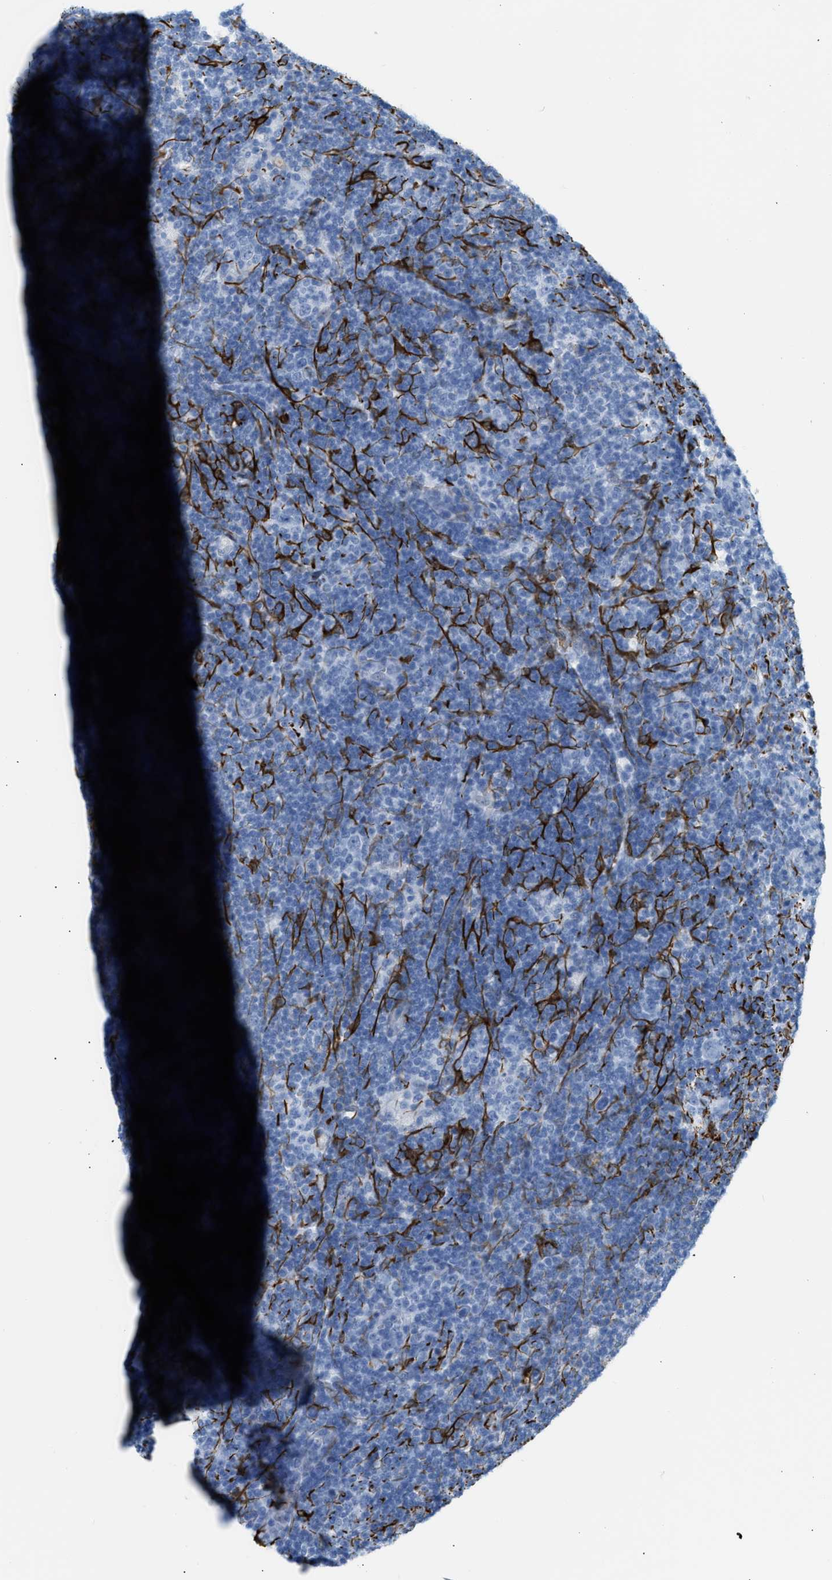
{"staining": {"intensity": "negative", "quantity": "none", "location": "none"}, "tissue": "lymphoma", "cell_type": "Tumor cells", "image_type": "cancer", "snomed": [{"axis": "morphology", "description": "Hodgkin's disease, NOS"}, {"axis": "topography", "description": "Lymph node"}], "caption": "This is a image of immunohistochemistry (IHC) staining of Hodgkin's disease, which shows no staining in tumor cells.", "gene": "DES", "patient": {"sex": "female", "age": 57}}